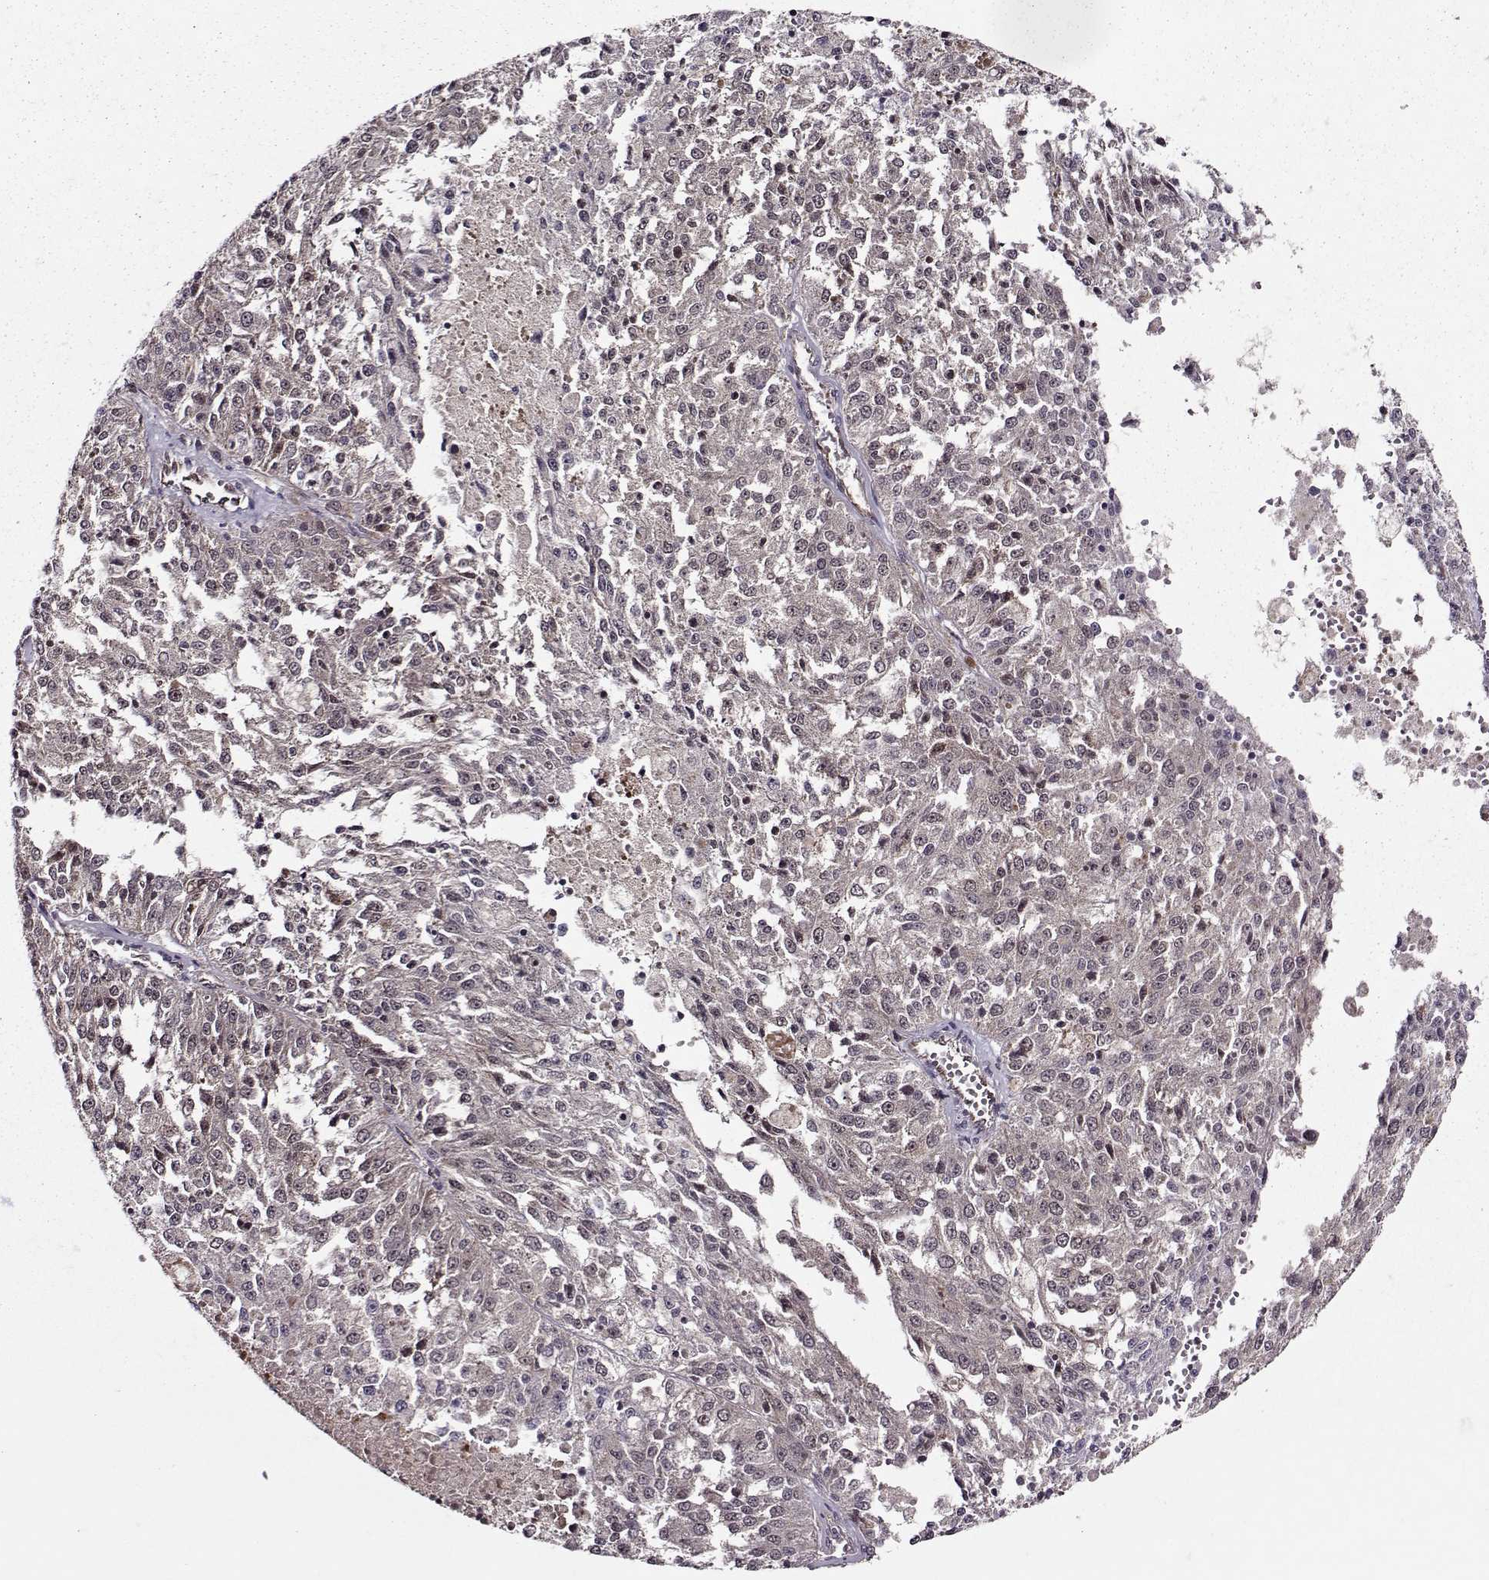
{"staining": {"intensity": "negative", "quantity": "none", "location": "none"}, "tissue": "melanoma", "cell_type": "Tumor cells", "image_type": "cancer", "snomed": [{"axis": "morphology", "description": "Malignant melanoma, Metastatic site"}, {"axis": "topography", "description": "Lymph node"}], "caption": "There is no significant positivity in tumor cells of malignant melanoma (metastatic site).", "gene": "PPP2R2A", "patient": {"sex": "female", "age": 64}}